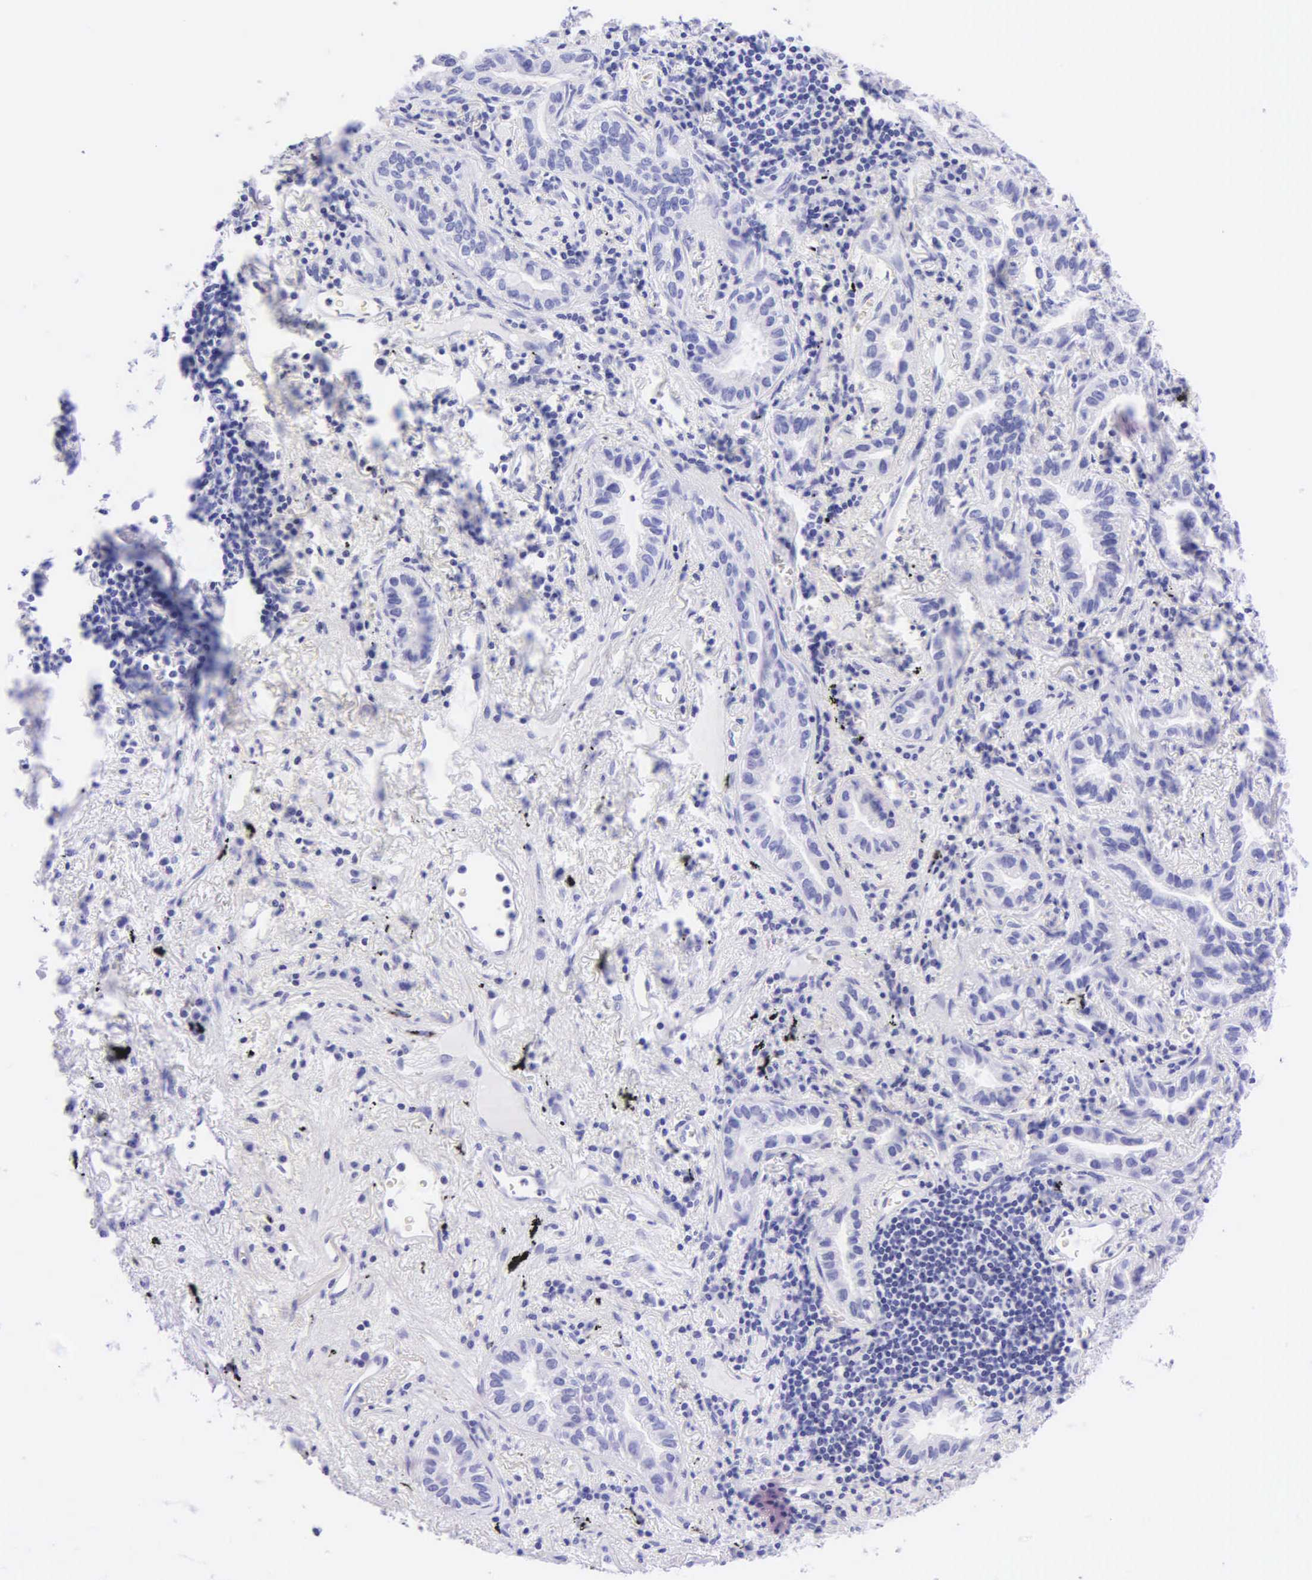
{"staining": {"intensity": "negative", "quantity": "none", "location": "none"}, "tissue": "lung cancer", "cell_type": "Tumor cells", "image_type": "cancer", "snomed": [{"axis": "morphology", "description": "Adenocarcinoma, NOS"}, {"axis": "topography", "description": "Lung"}], "caption": "There is no significant staining in tumor cells of adenocarcinoma (lung). The staining was performed using DAB (3,3'-diaminobenzidine) to visualize the protein expression in brown, while the nuclei were stained in blue with hematoxylin (Magnification: 20x).", "gene": "KRT20", "patient": {"sex": "female", "age": 50}}